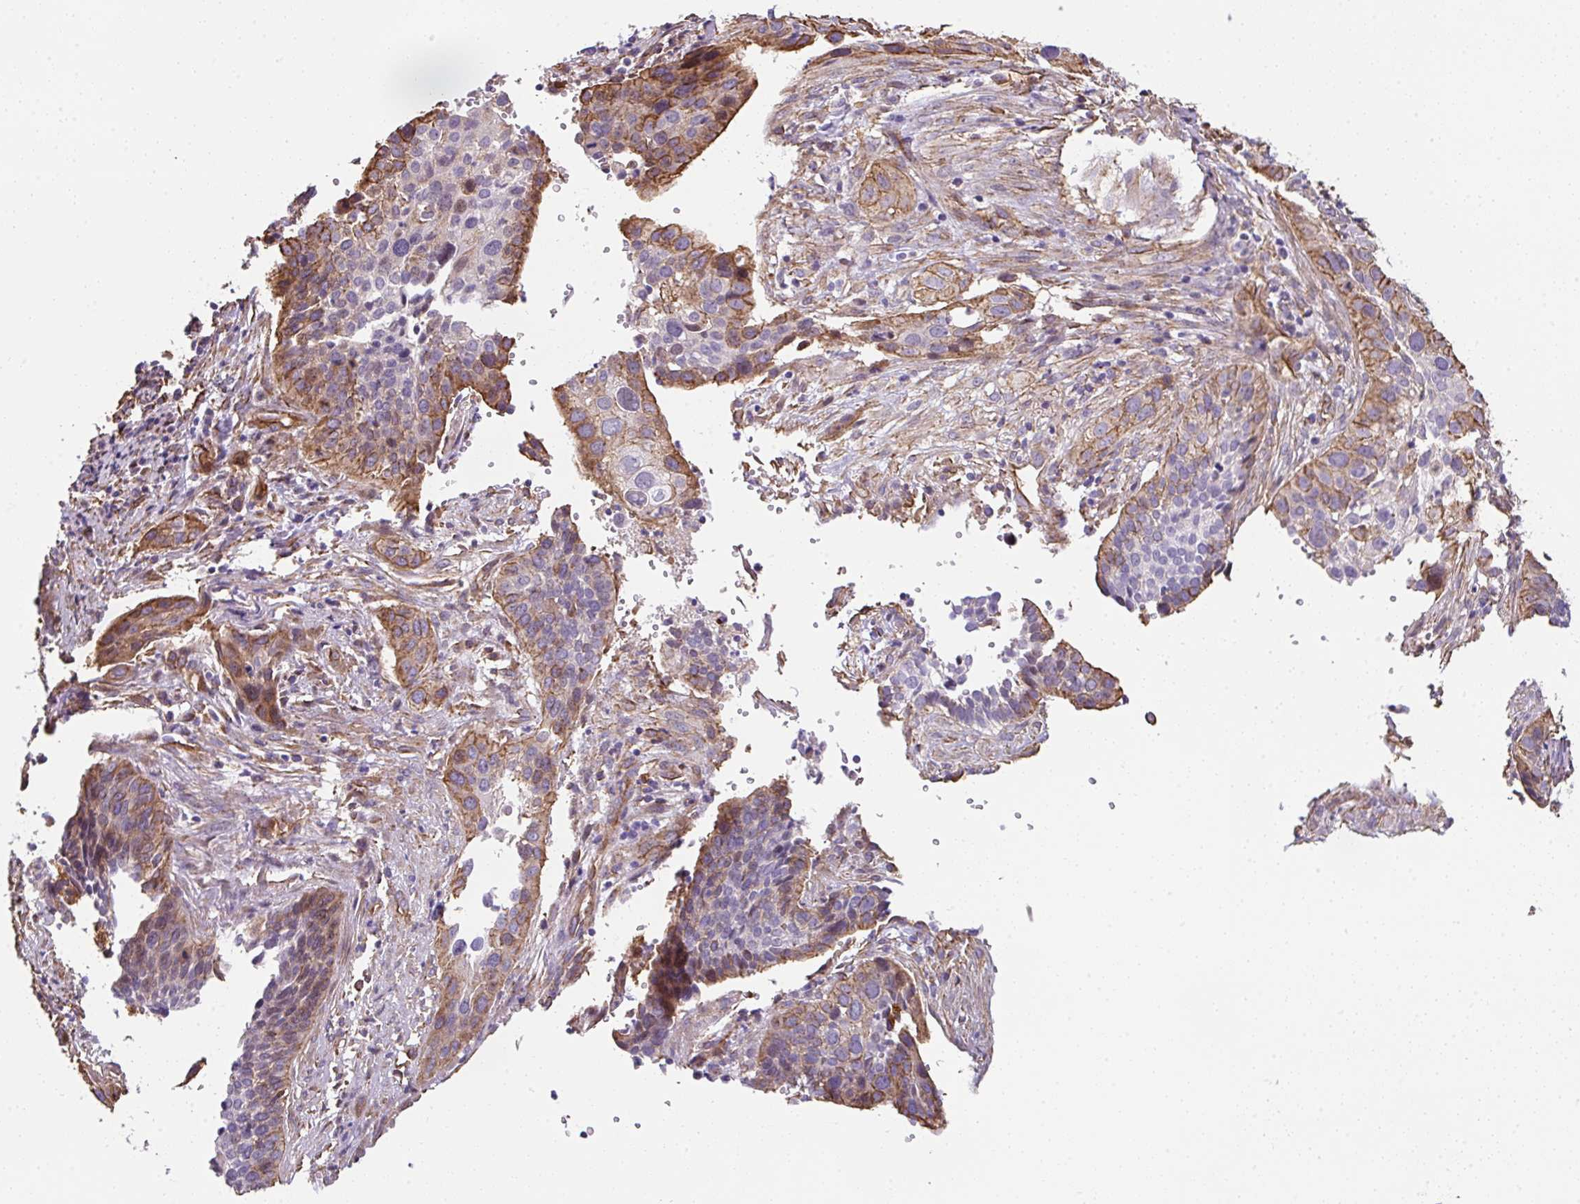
{"staining": {"intensity": "moderate", "quantity": "25%-75%", "location": "cytoplasmic/membranous"}, "tissue": "cervical cancer", "cell_type": "Tumor cells", "image_type": "cancer", "snomed": [{"axis": "morphology", "description": "Squamous cell carcinoma, NOS"}, {"axis": "topography", "description": "Cervix"}], "caption": "Human cervical squamous cell carcinoma stained with a brown dye shows moderate cytoplasmic/membranous positive staining in about 25%-75% of tumor cells.", "gene": "ANKUB1", "patient": {"sex": "female", "age": 34}}